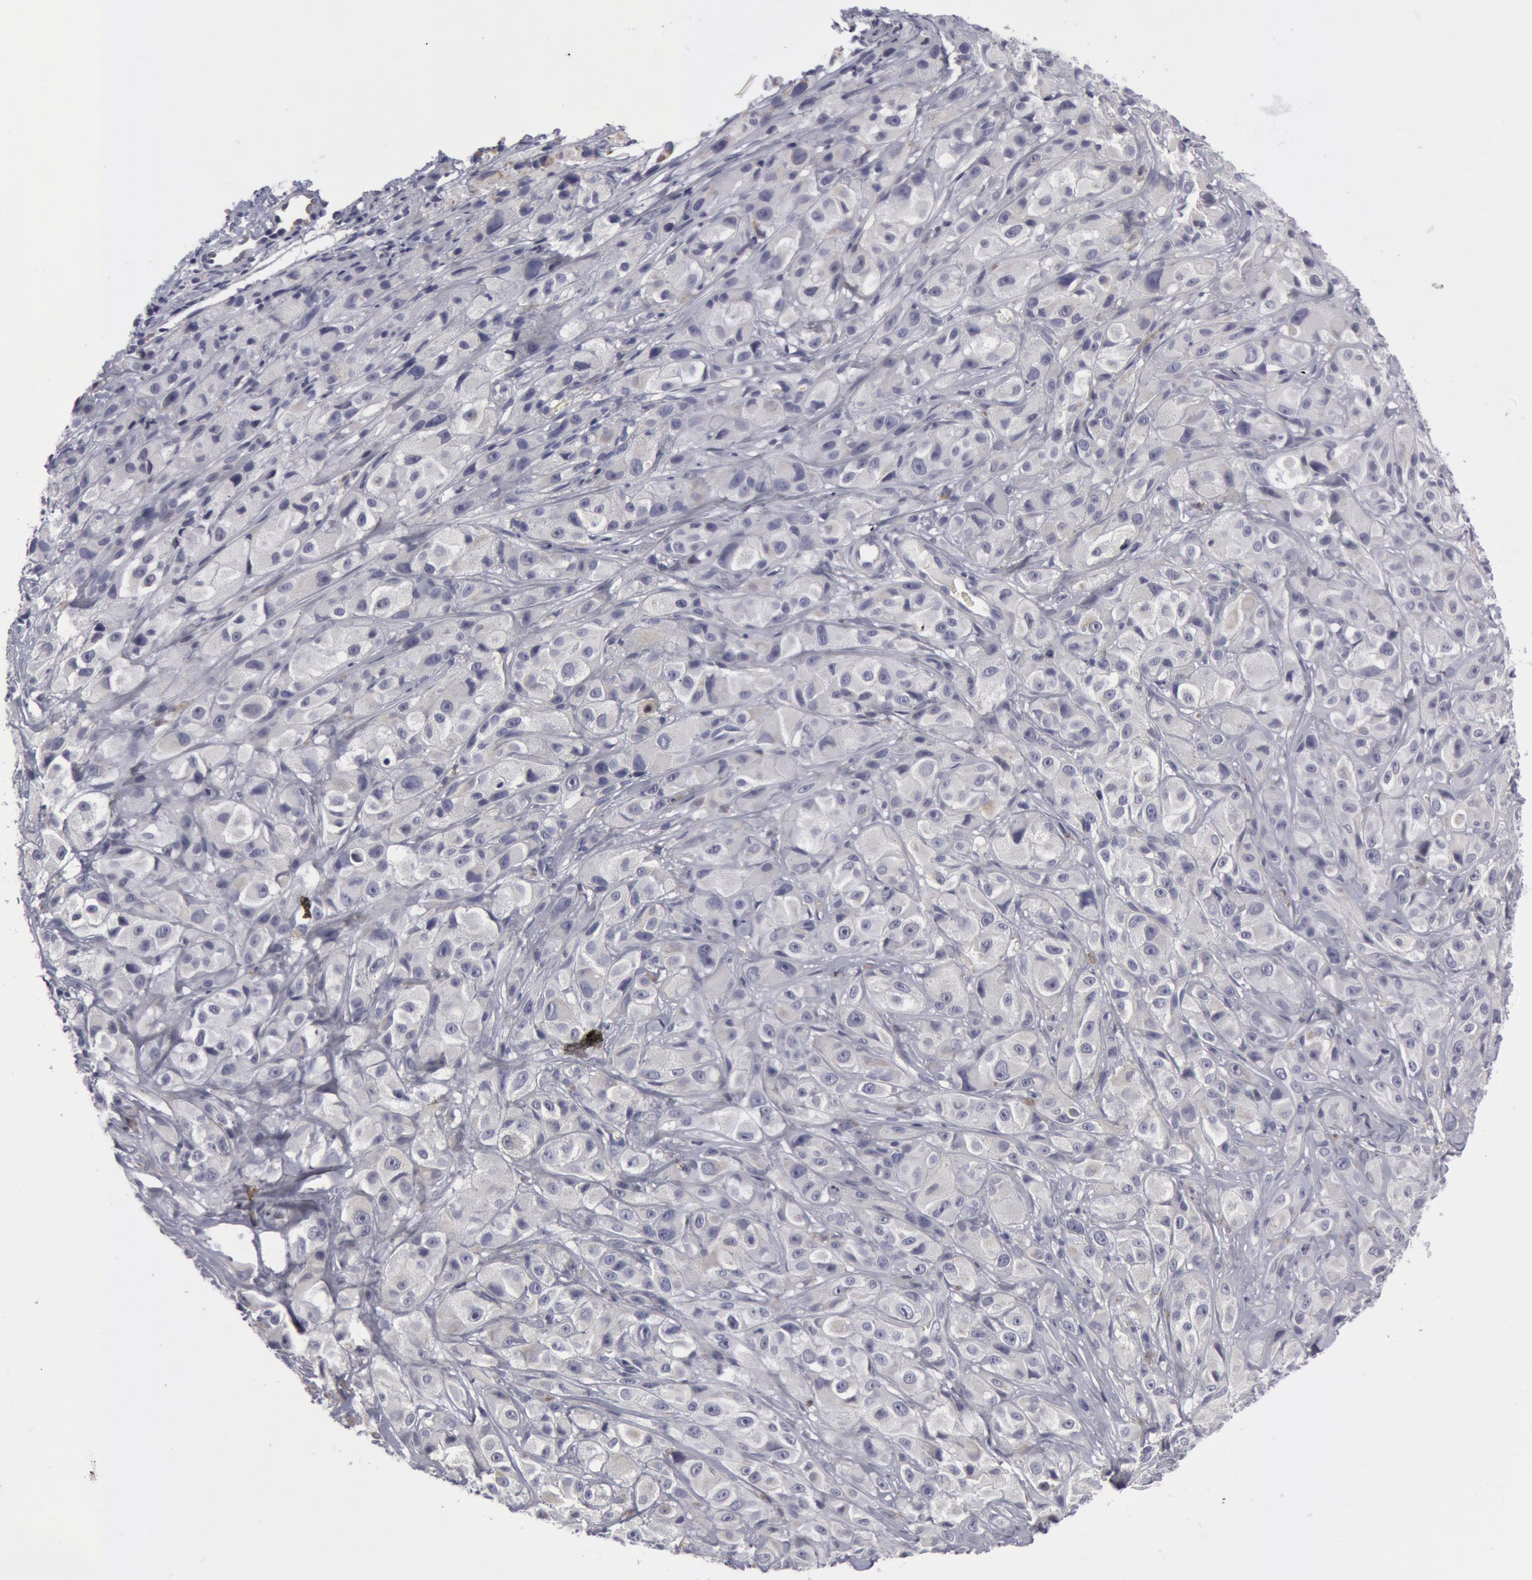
{"staining": {"intensity": "negative", "quantity": "none", "location": "none"}, "tissue": "melanoma", "cell_type": "Tumor cells", "image_type": "cancer", "snomed": [{"axis": "morphology", "description": "Malignant melanoma, NOS"}, {"axis": "topography", "description": "Skin"}], "caption": "DAB immunohistochemical staining of melanoma exhibits no significant staining in tumor cells. (Brightfield microscopy of DAB (3,3'-diaminobenzidine) immunohistochemistry (IHC) at high magnification).", "gene": "SMC1B", "patient": {"sex": "male", "age": 56}}